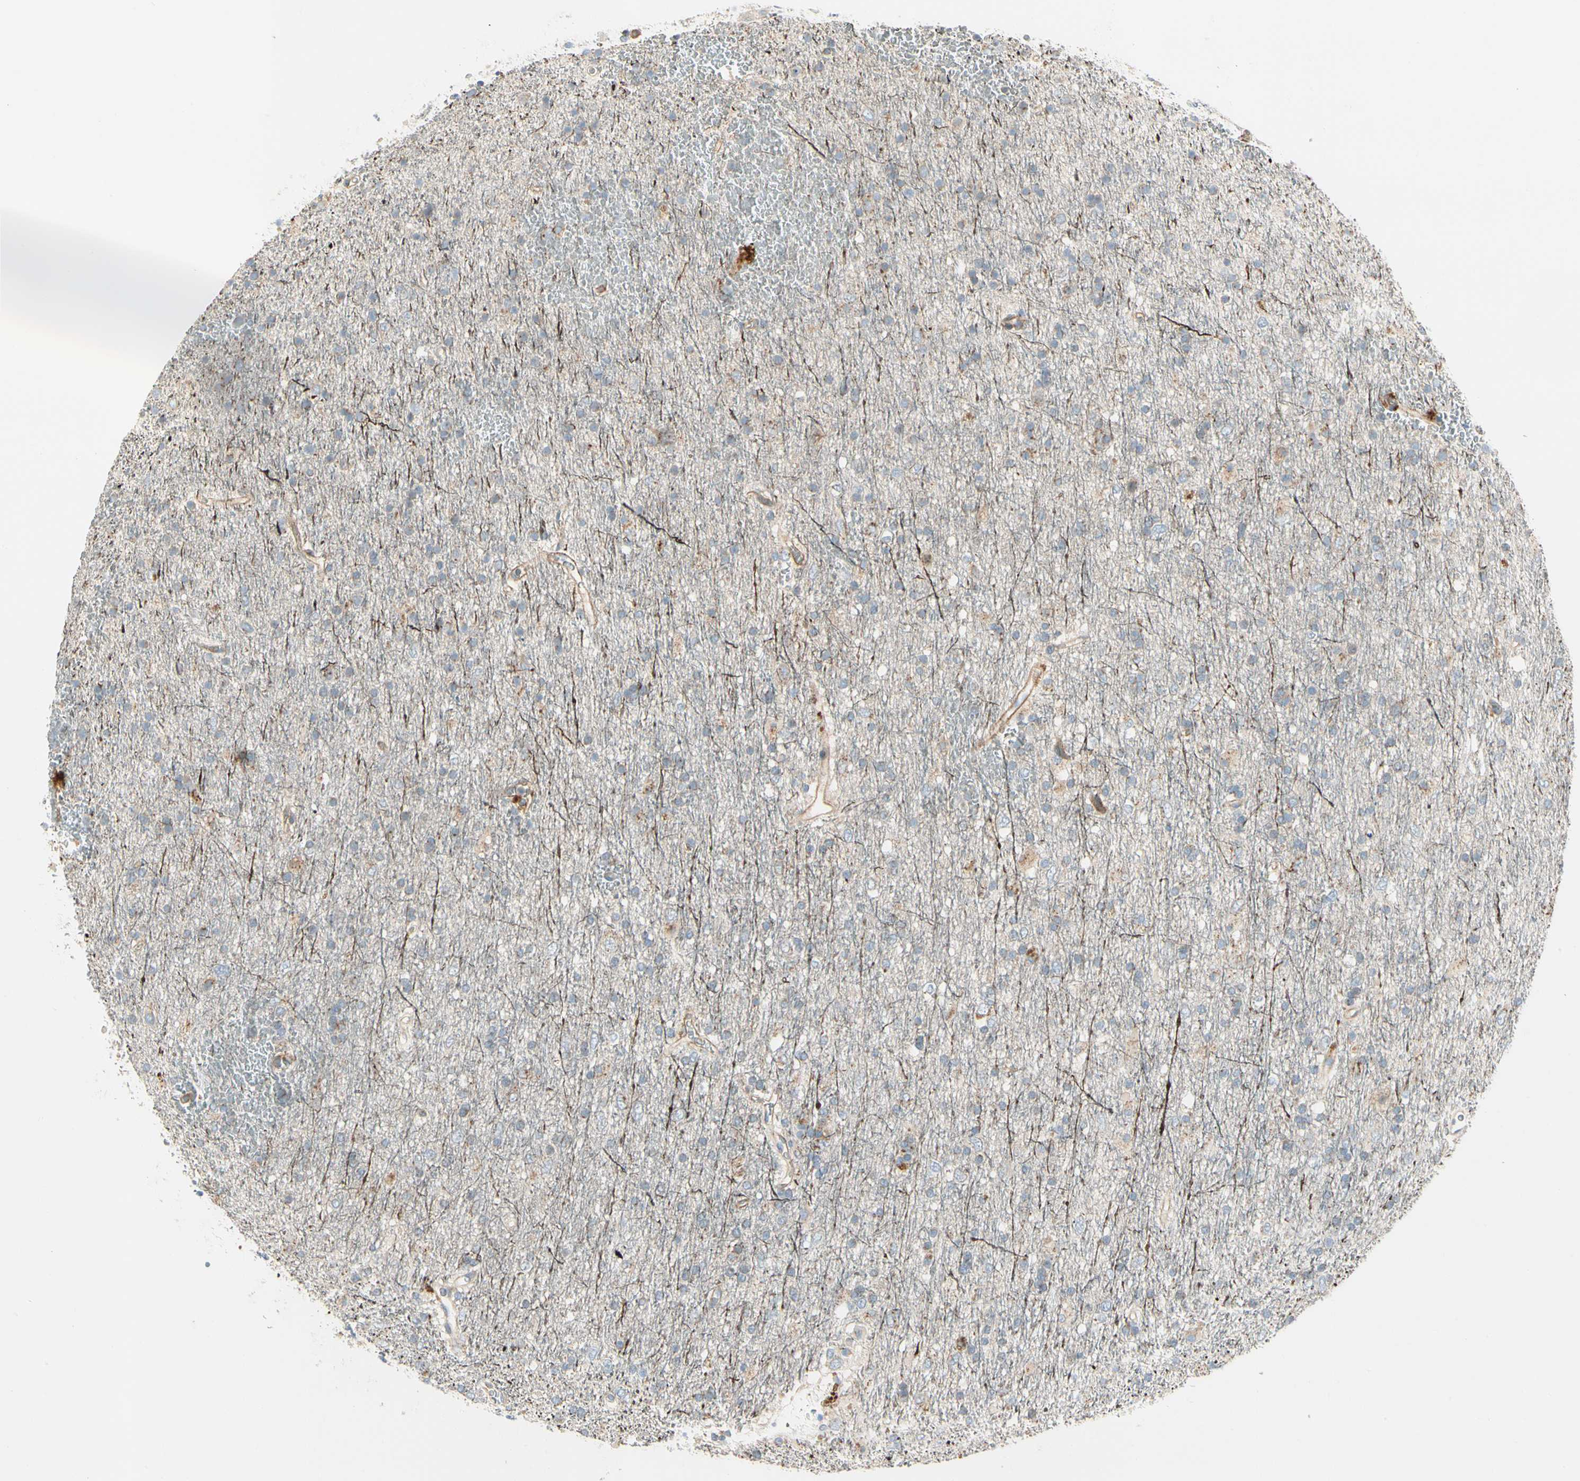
{"staining": {"intensity": "weak", "quantity": "<25%", "location": "cytoplasmic/membranous"}, "tissue": "glioma", "cell_type": "Tumor cells", "image_type": "cancer", "snomed": [{"axis": "morphology", "description": "Glioma, malignant, Low grade"}, {"axis": "topography", "description": "Brain"}], "caption": "The micrograph shows no significant expression in tumor cells of low-grade glioma (malignant). (DAB (3,3'-diaminobenzidine) IHC with hematoxylin counter stain).", "gene": "ABCA3", "patient": {"sex": "male", "age": 77}}